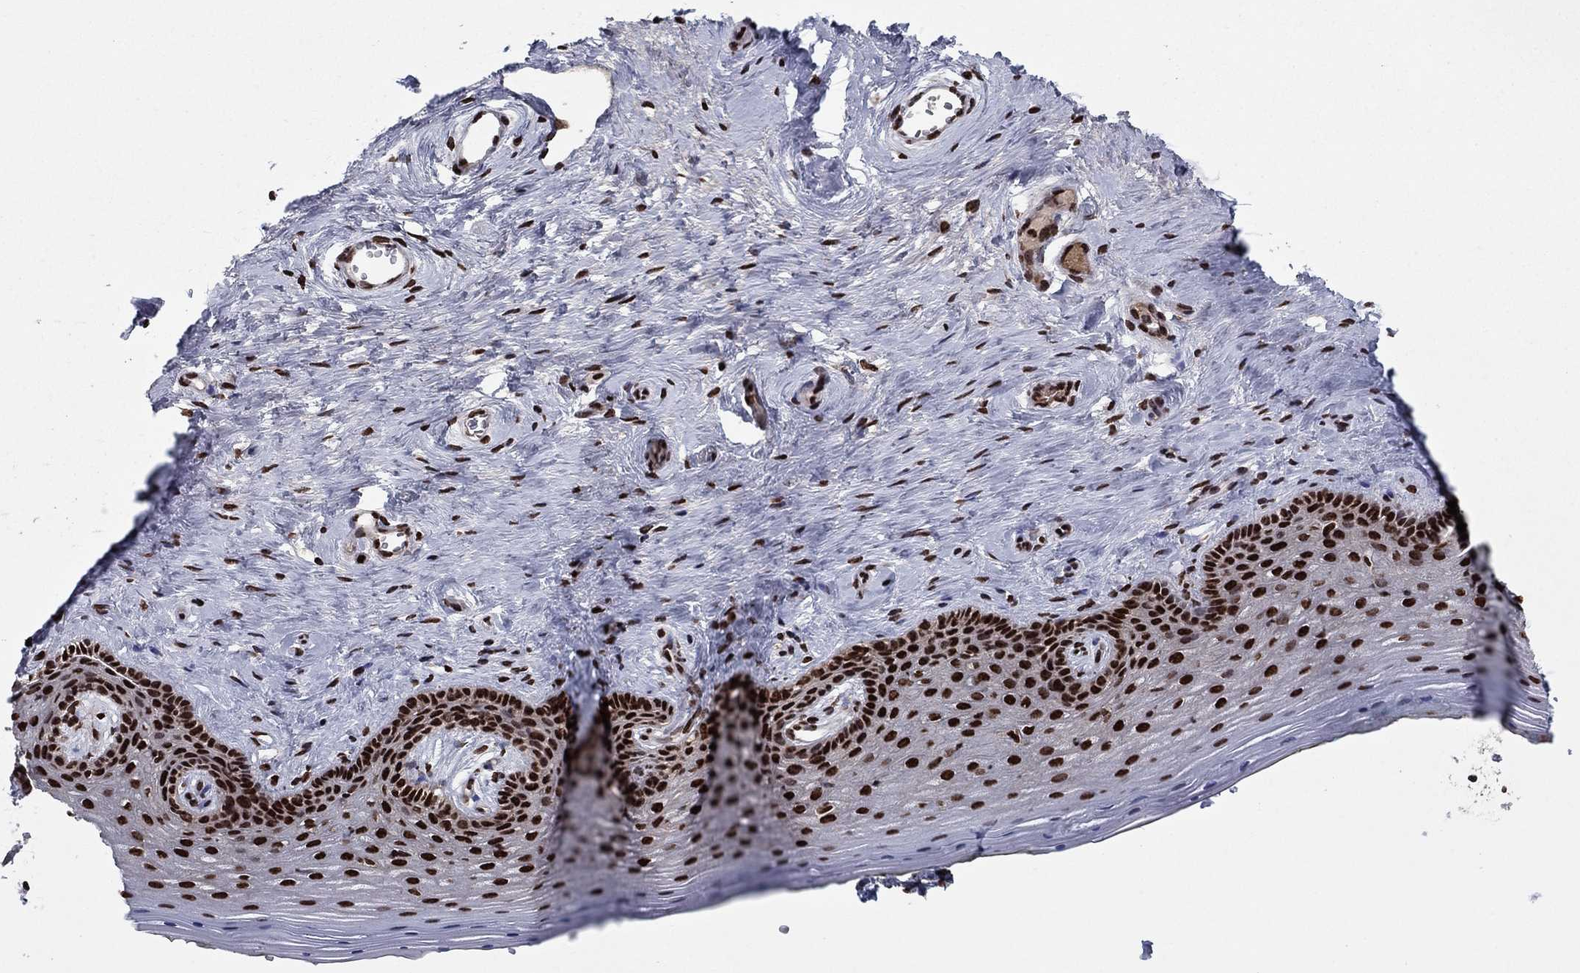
{"staining": {"intensity": "strong", "quantity": ">75%", "location": "nuclear"}, "tissue": "vagina", "cell_type": "Squamous epithelial cells", "image_type": "normal", "snomed": [{"axis": "morphology", "description": "Normal tissue, NOS"}, {"axis": "topography", "description": "Vagina"}], "caption": "Squamous epithelial cells show high levels of strong nuclear staining in approximately >75% of cells in normal human vagina. (Brightfield microscopy of DAB IHC at high magnification).", "gene": "USP54", "patient": {"sex": "female", "age": 45}}